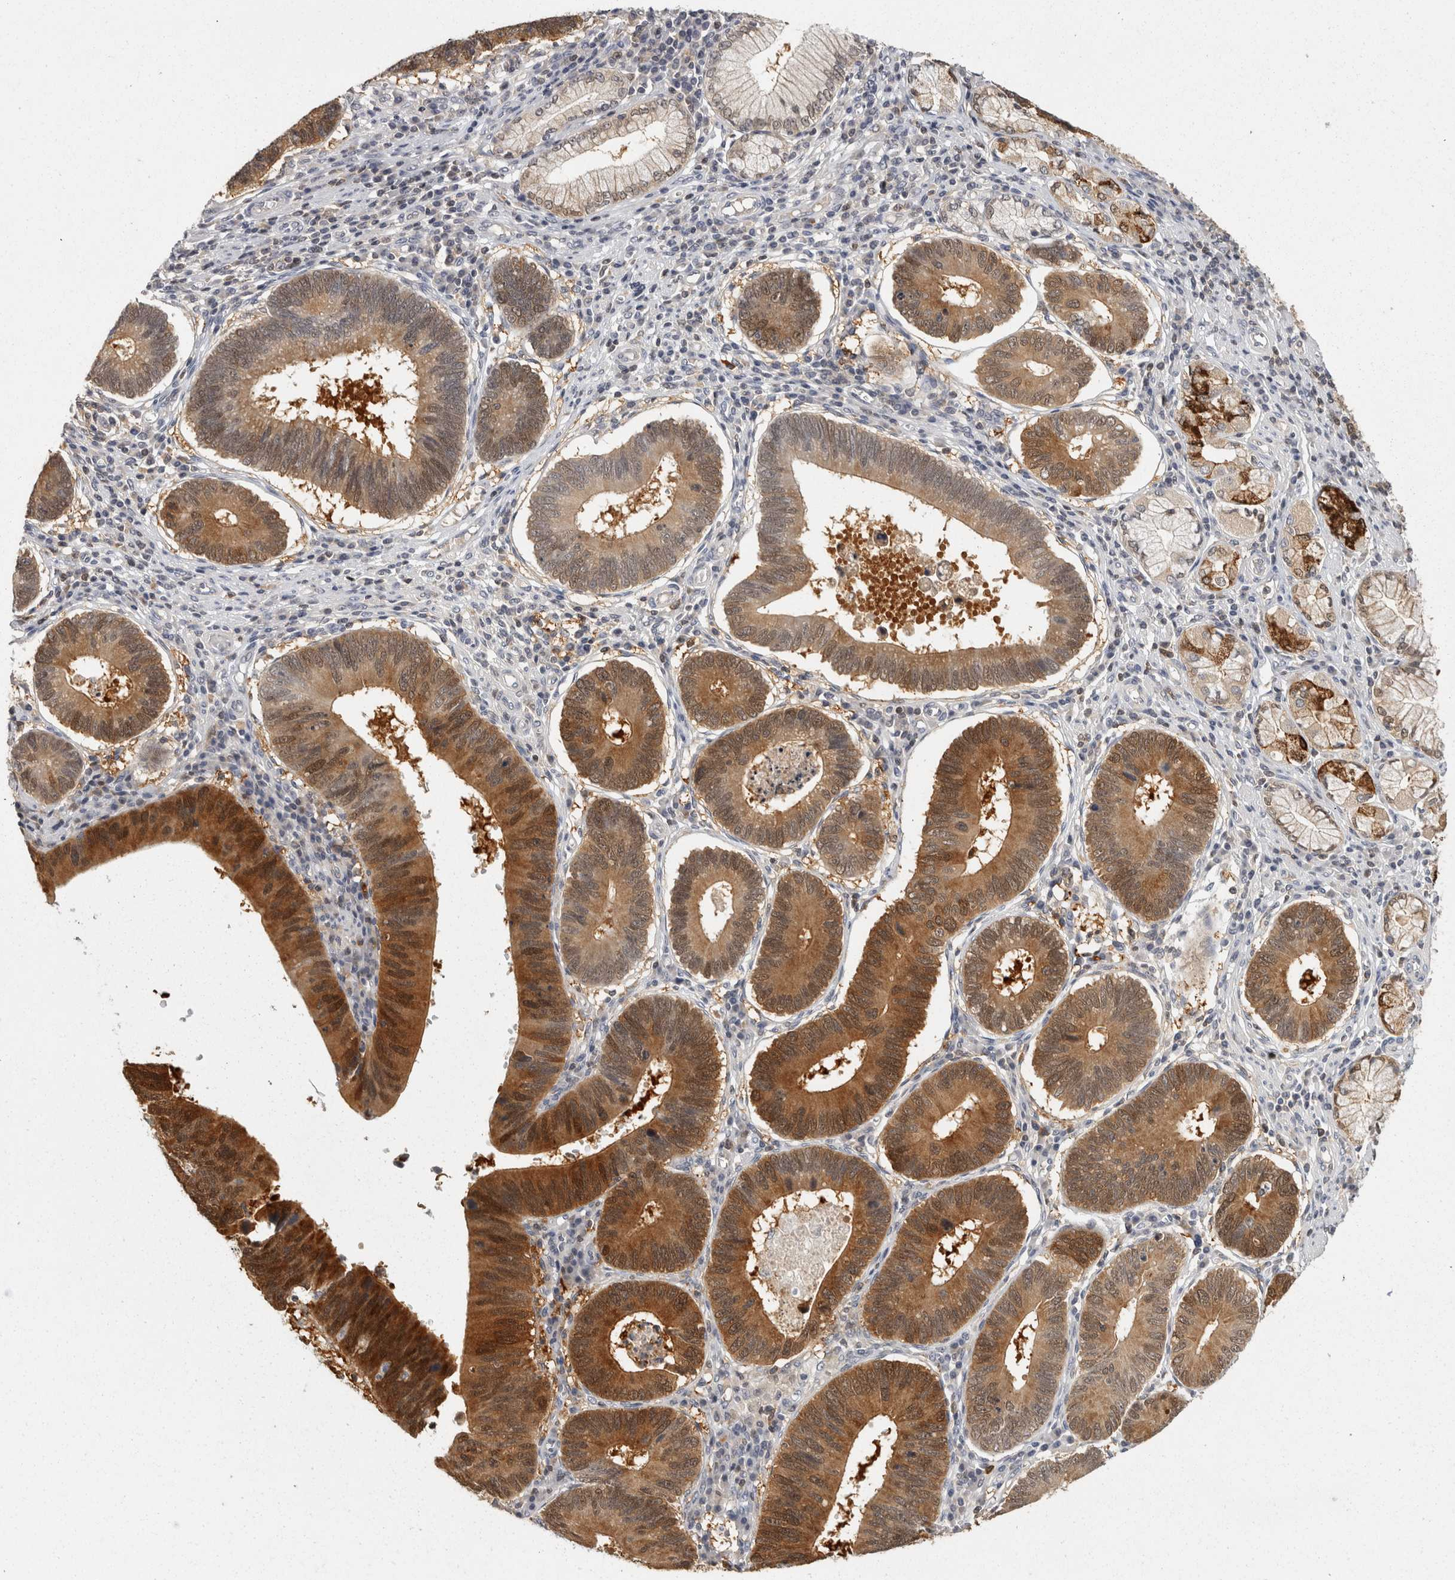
{"staining": {"intensity": "moderate", "quantity": ">75%", "location": "cytoplasmic/membranous,nuclear"}, "tissue": "stomach cancer", "cell_type": "Tumor cells", "image_type": "cancer", "snomed": [{"axis": "morphology", "description": "Adenocarcinoma, NOS"}, {"axis": "topography", "description": "Stomach"}], "caption": "High-magnification brightfield microscopy of stomach adenocarcinoma stained with DAB (brown) and counterstained with hematoxylin (blue). tumor cells exhibit moderate cytoplasmic/membranous and nuclear positivity is present in about>75% of cells.", "gene": "ACAT2", "patient": {"sex": "male", "age": 59}}